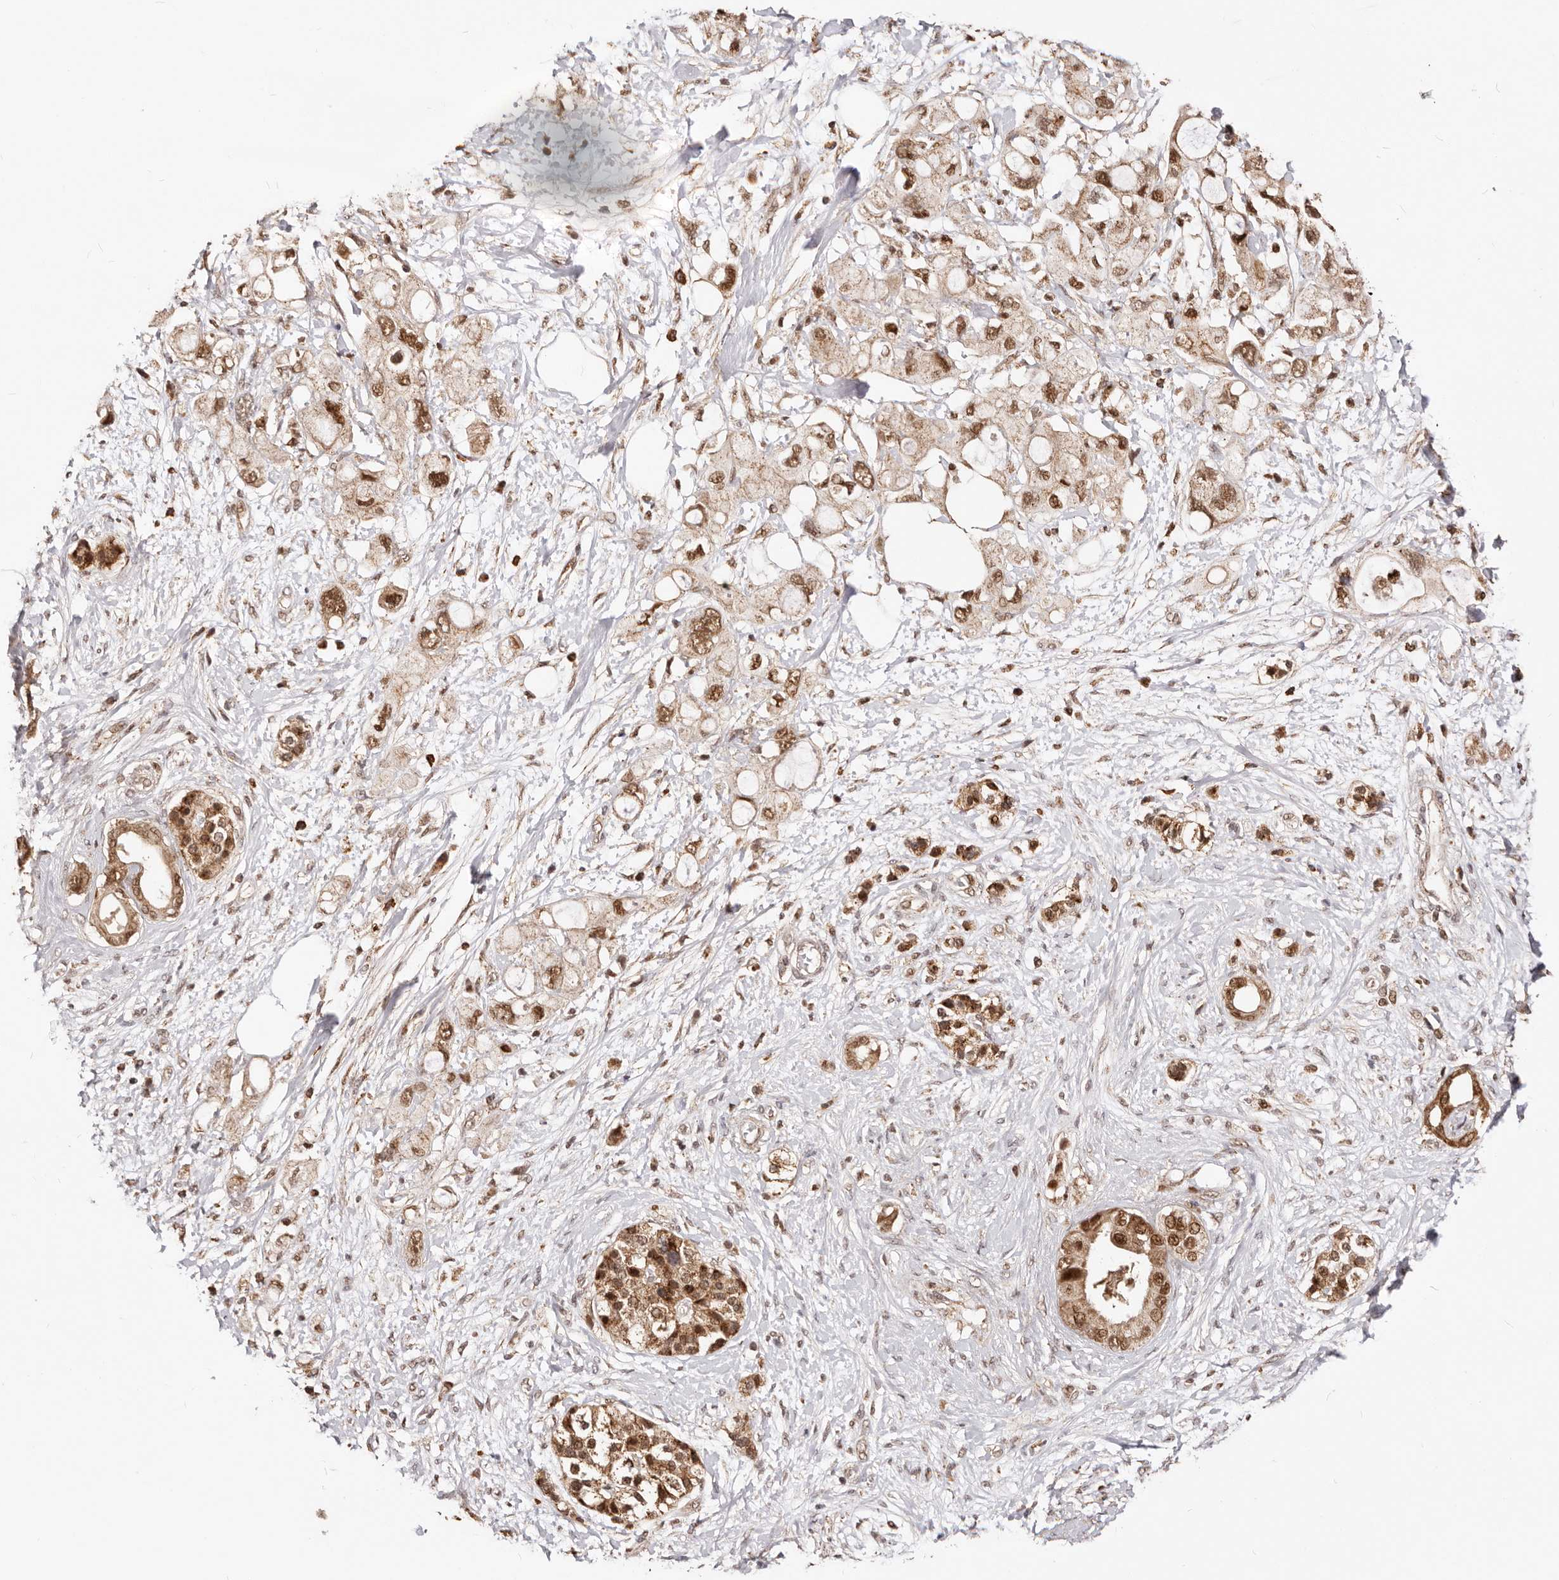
{"staining": {"intensity": "strong", "quantity": ">75%", "location": "cytoplasmic/membranous,nuclear"}, "tissue": "pancreatic cancer", "cell_type": "Tumor cells", "image_type": "cancer", "snomed": [{"axis": "morphology", "description": "Adenocarcinoma, NOS"}, {"axis": "topography", "description": "Pancreas"}], "caption": "Tumor cells display high levels of strong cytoplasmic/membranous and nuclear positivity in approximately >75% of cells in human pancreatic cancer (adenocarcinoma).", "gene": "SEC14L1", "patient": {"sex": "female", "age": 56}}